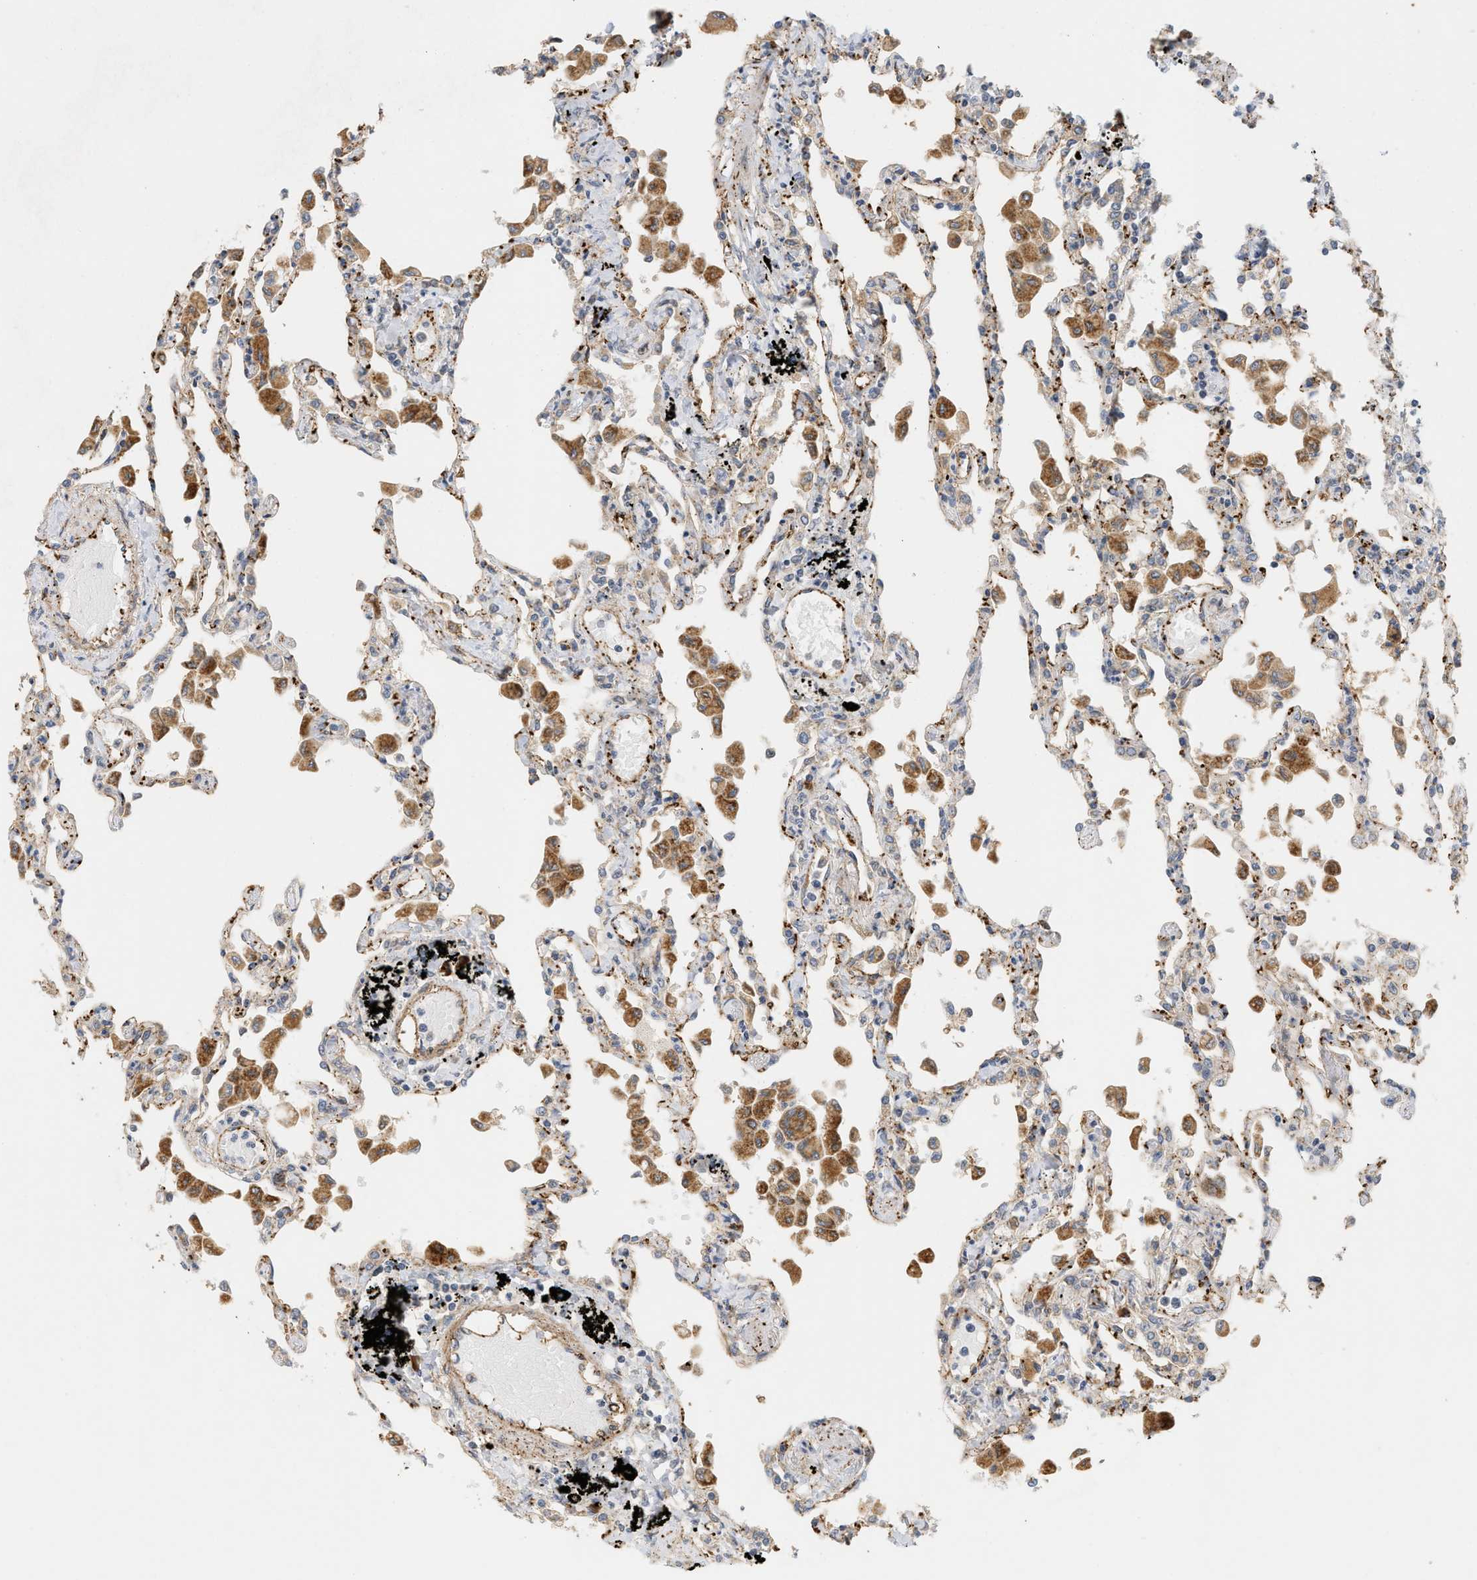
{"staining": {"intensity": "moderate", "quantity": ">75%", "location": "cytoplasmic/membranous"}, "tissue": "lung", "cell_type": "Alveolar cells", "image_type": "normal", "snomed": [{"axis": "morphology", "description": "Normal tissue, NOS"}, {"axis": "topography", "description": "Bronchus"}, {"axis": "topography", "description": "Lung"}], "caption": "Unremarkable lung was stained to show a protein in brown. There is medium levels of moderate cytoplasmic/membranous staining in approximately >75% of alveolar cells. (DAB (3,3'-diaminobenzidine) = brown stain, brightfield microscopy at high magnification).", "gene": "SVOP", "patient": {"sex": "female", "age": 49}}